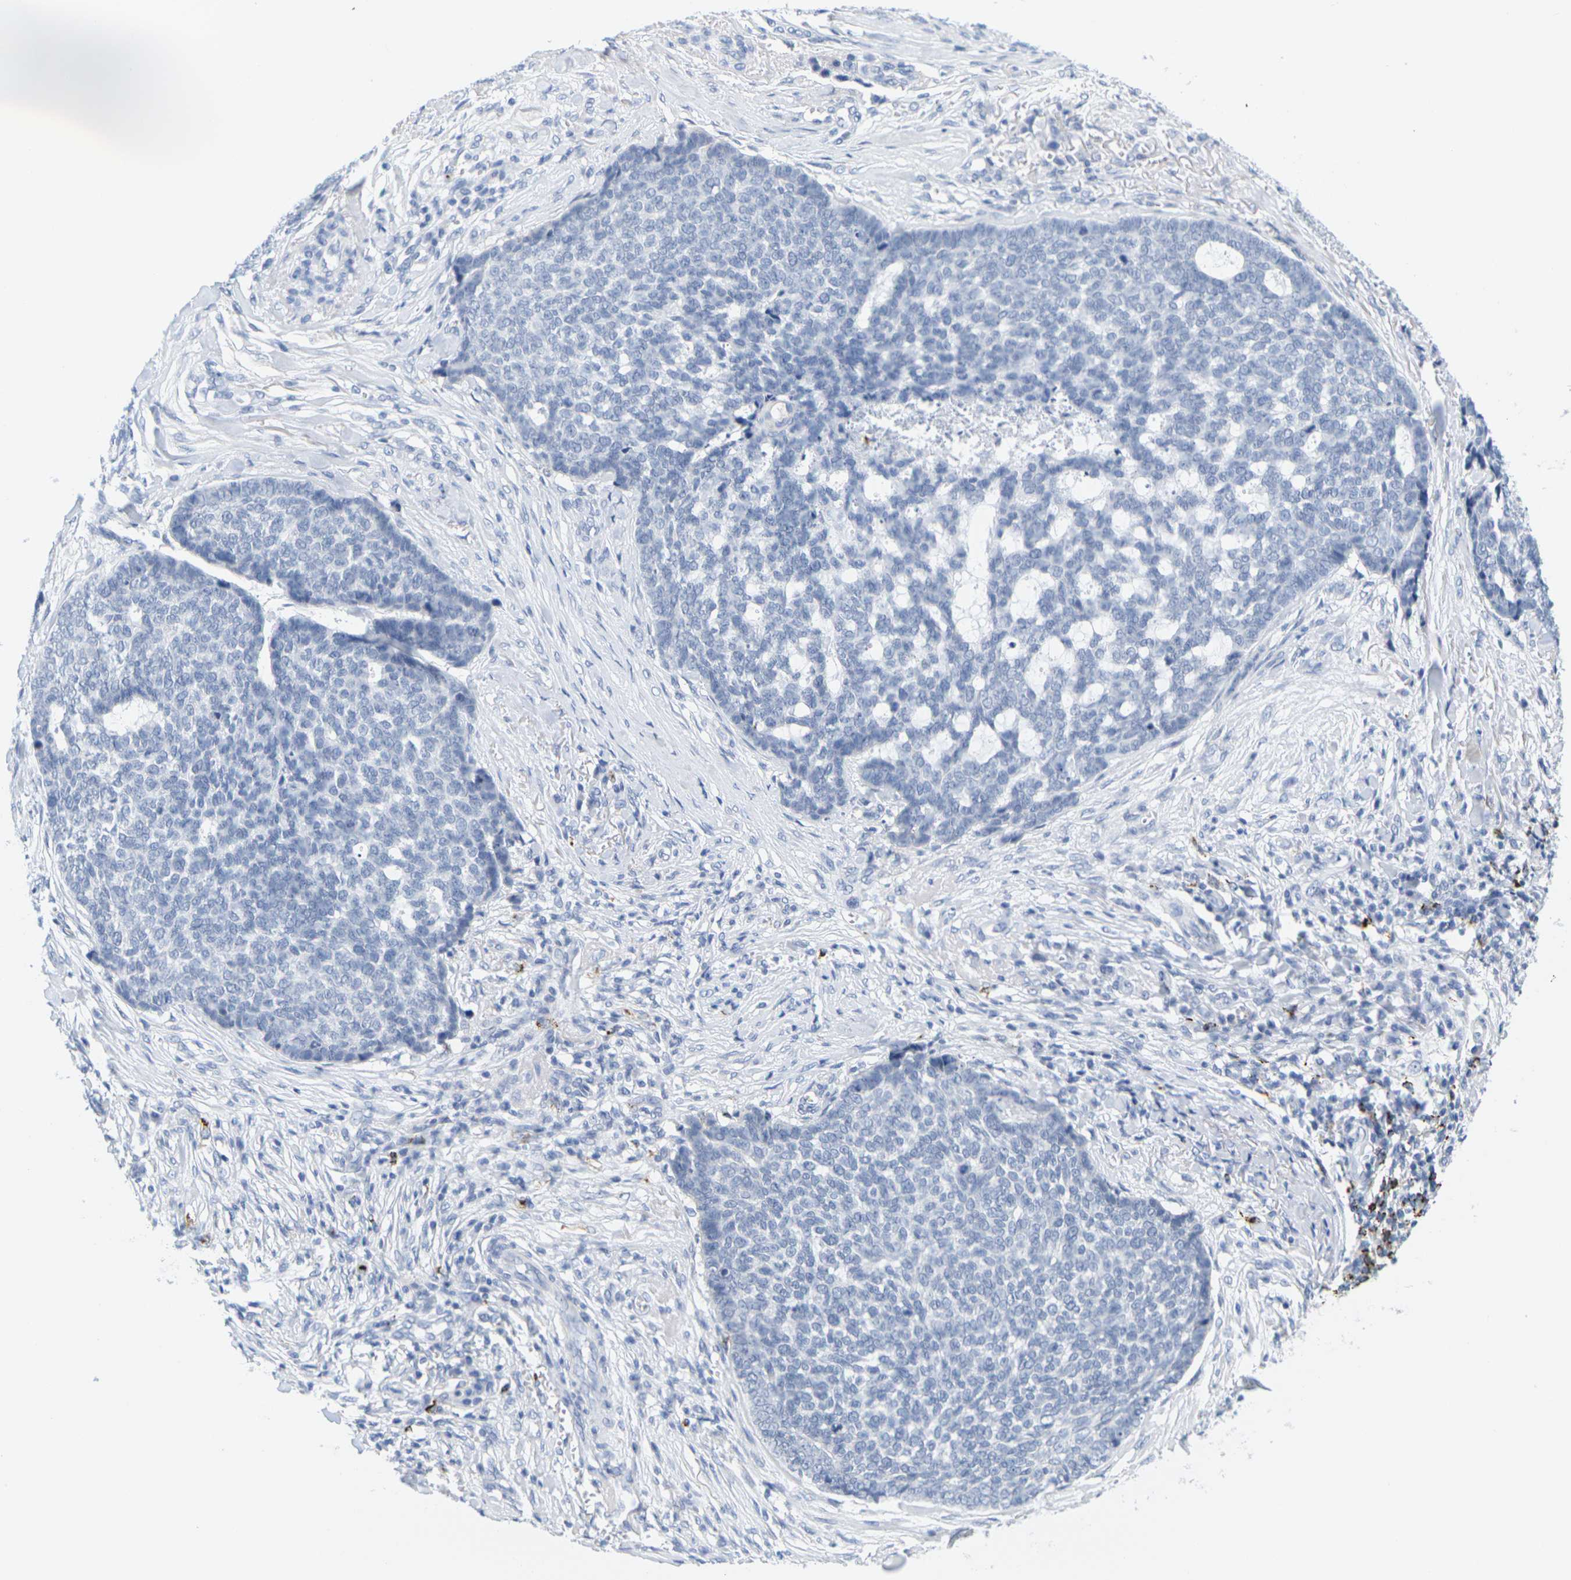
{"staining": {"intensity": "negative", "quantity": "none", "location": "none"}, "tissue": "skin cancer", "cell_type": "Tumor cells", "image_type": "cancer", "snomed": [{"axis": "morphology", "description": "Basal cell carcinoma"}, {"axis": "topography", "description": "Skin"}], "caption": "This is an immunohistochemistry photomicrograph of human skin basal cell carcinoma. There is no positivity in tumor cells.", "gene": "HLA-DOB", "patient": {"sex": "male", "age": 84}}